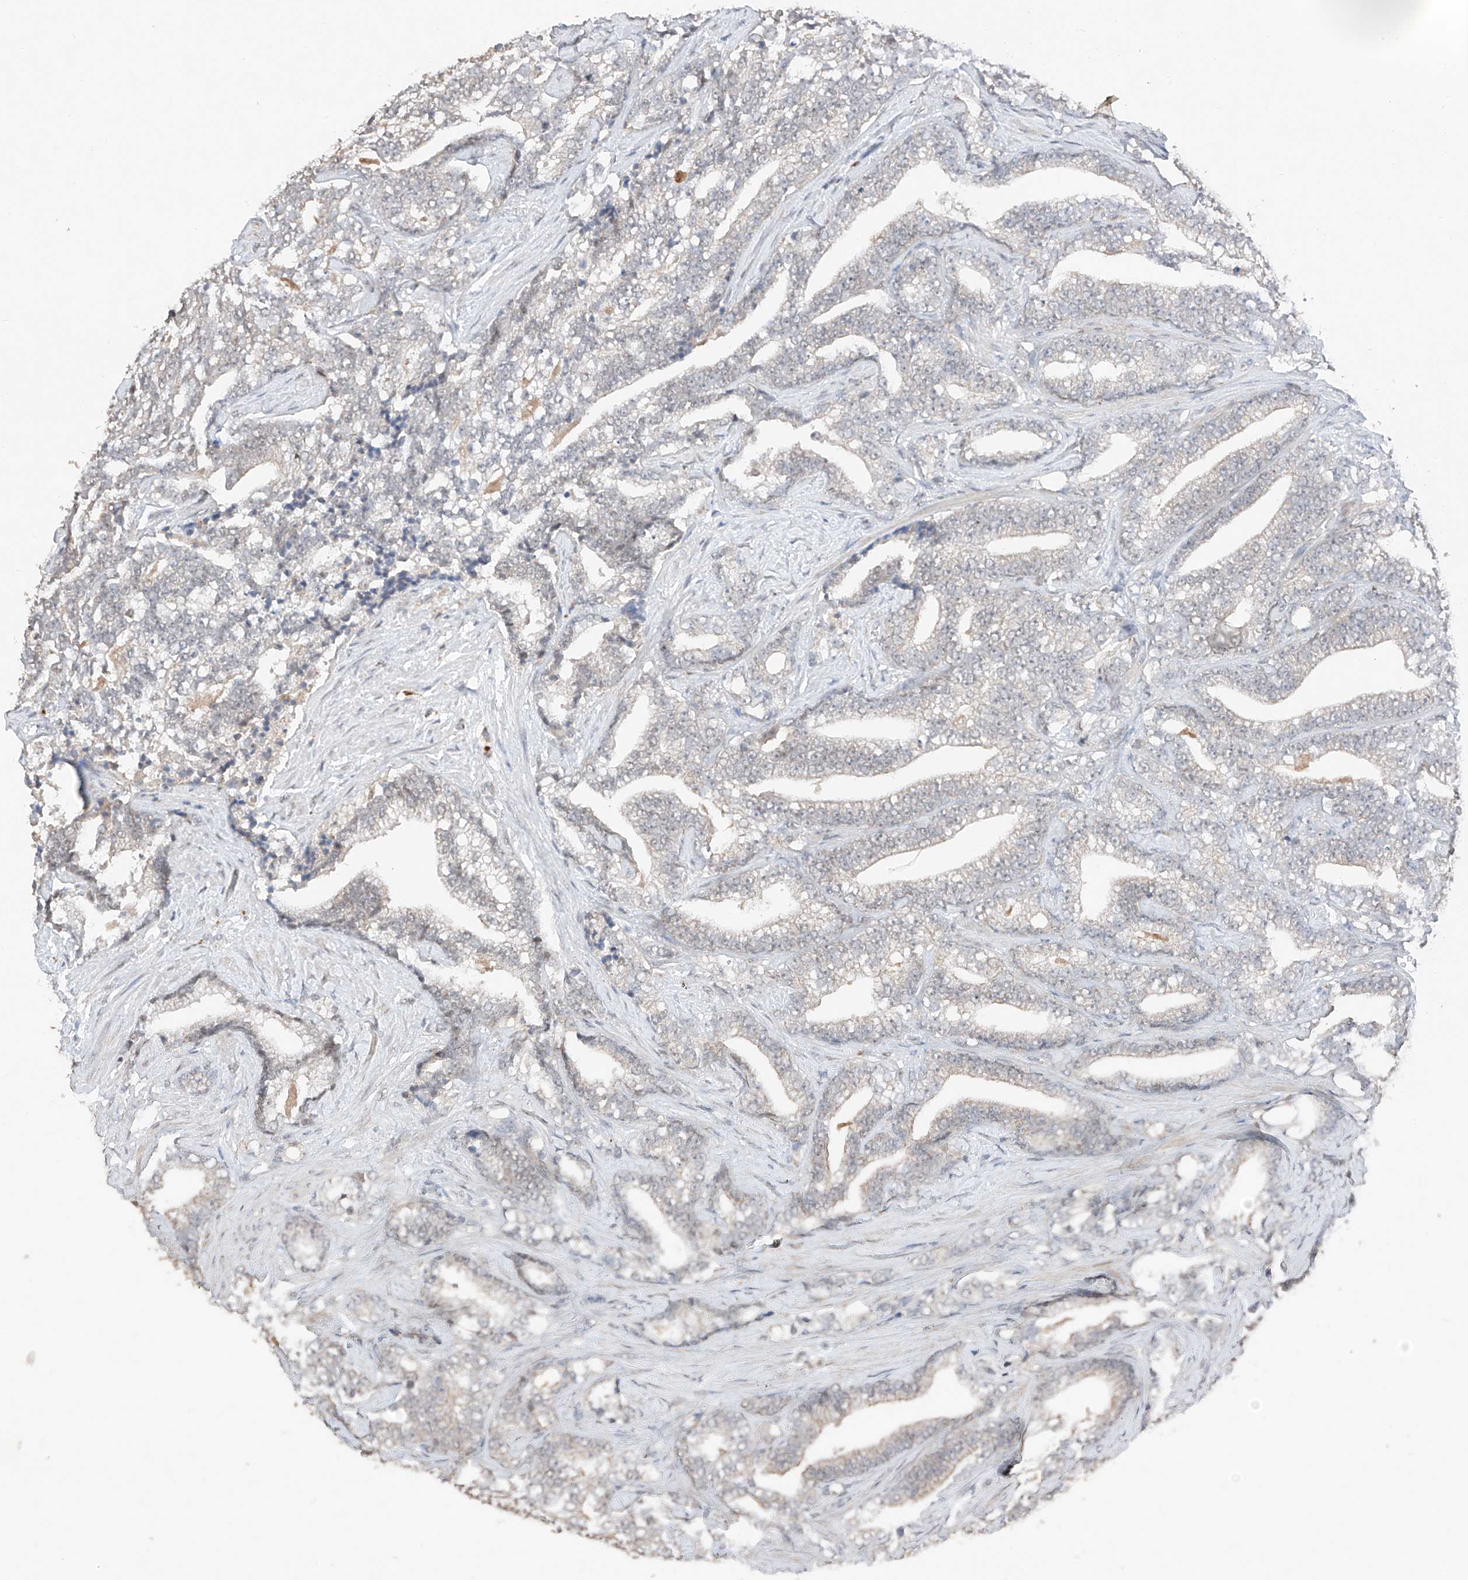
{"staining": {"intensity": "negative", "quantity": "none", "location": "none"}, "tissue": "prostate cancer", "cell_type": "Tumor cells", "image_type": "cancer", "snomed": [{"axis": "morphology", "description": "Adenocarcinoma, High grade"}, {"axis": "topography", "description": "Prostate and seminal vesicle, NOS"}], "caption": "The IHC image has no significant positivity in tumor cells of high-grade adenocarcinoma (prostate) tissue.", "gene": "TBX4", "patient": {"sex": "male", "age": 67}}